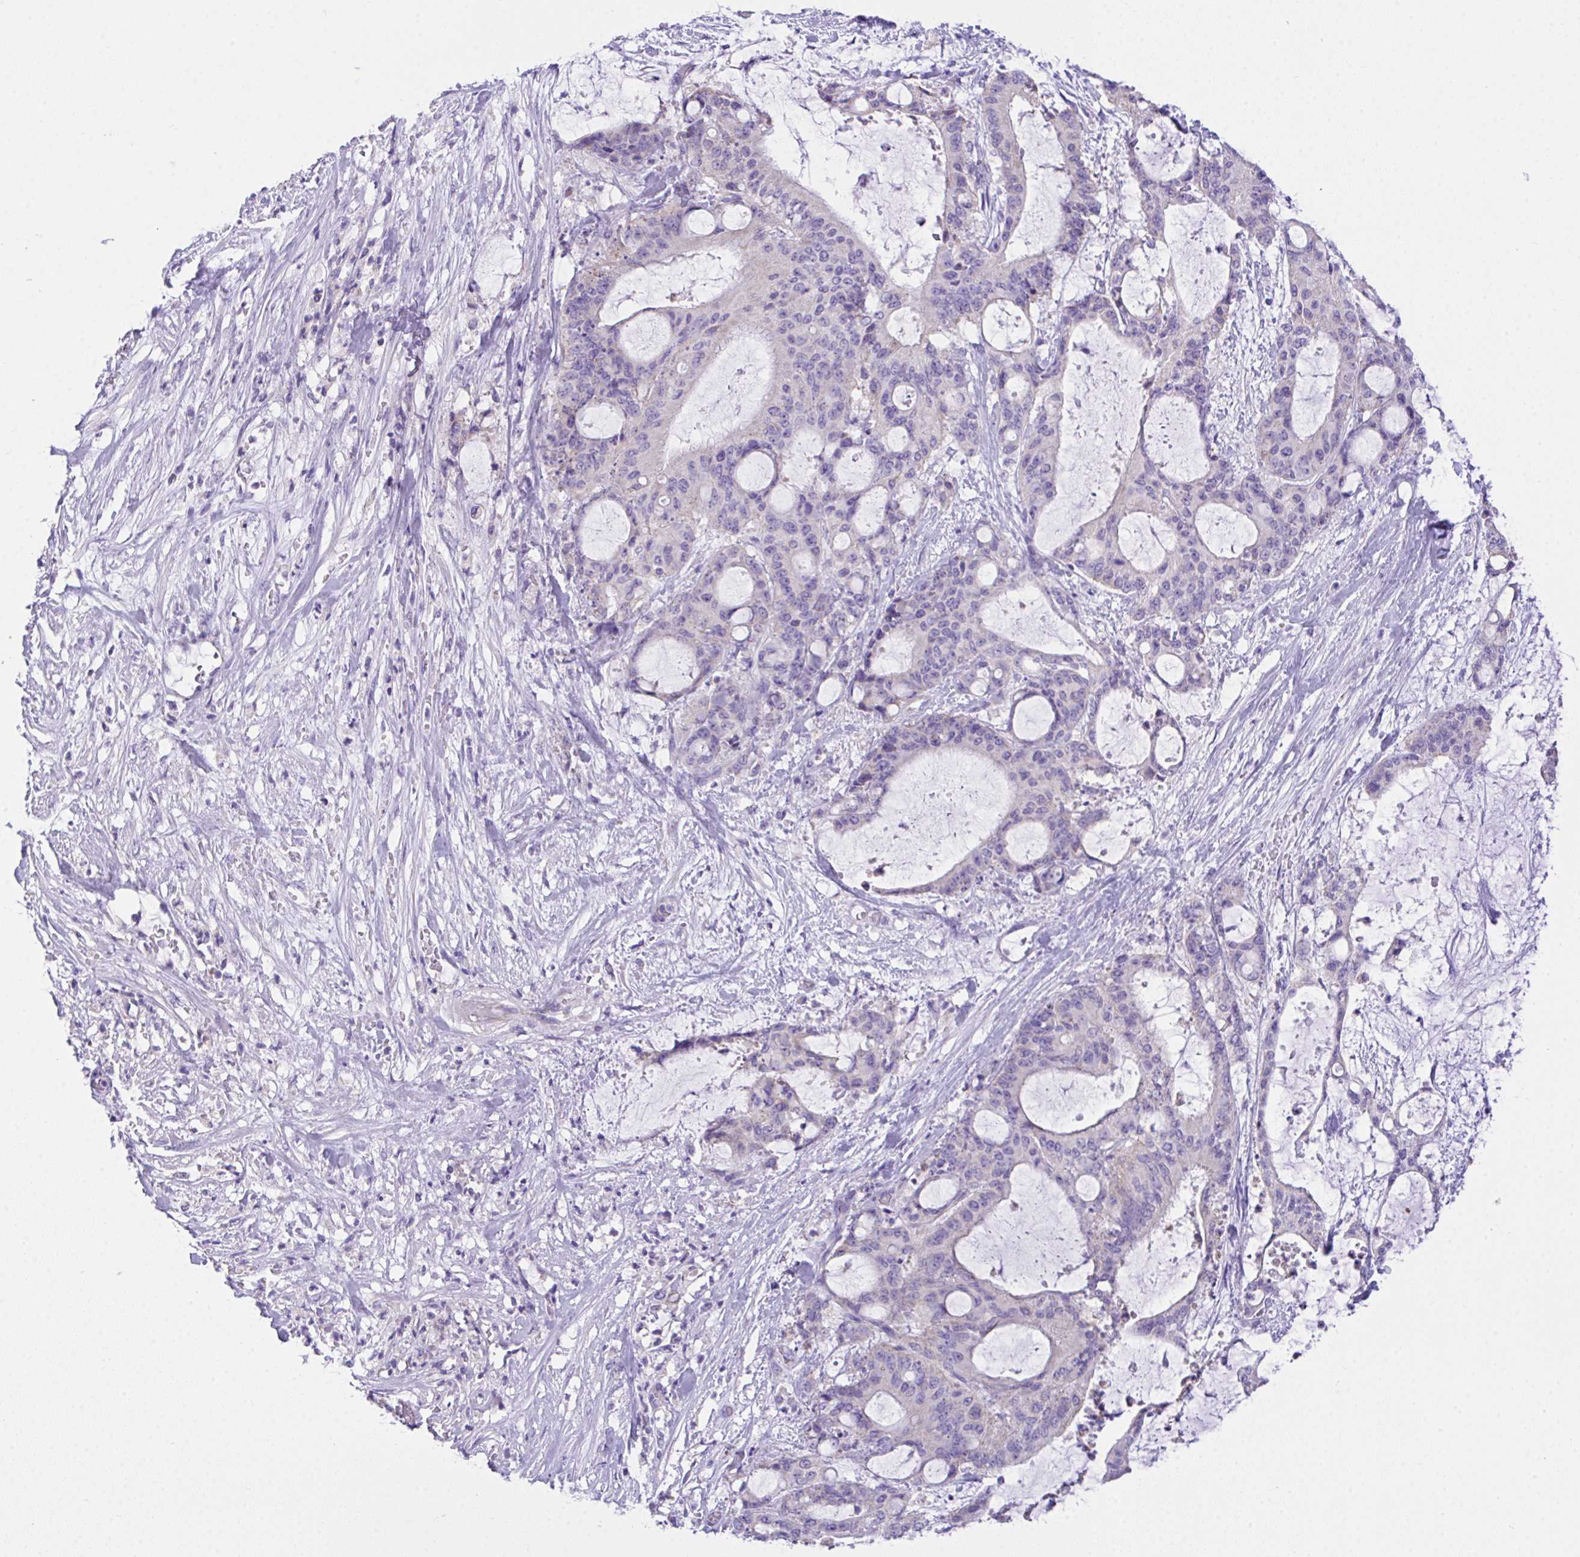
{"staining": {"intensity": "negative", "quantity": "none", "location": "none"}, "tissue": "liver cancer", "cell_type": "Tumor cells", "image_type": "cancer", "snomed": [{"axis": "morphology", "description": "Normal tissue, NOS"}, {"axis": "morphology", "description": "Cholangiocarcinoma"}, {"axis": "topography", "description": "Liver"}, {"axis": "topography", "description": "Peripheral nerve tissue"}], "caption": "Liver cancer stained for a protein using immunohistochemistry (IHC) displays no positivity tumor cells.", "gene": "NLRP8", "patient": {"sex": "female", "age": 73}}